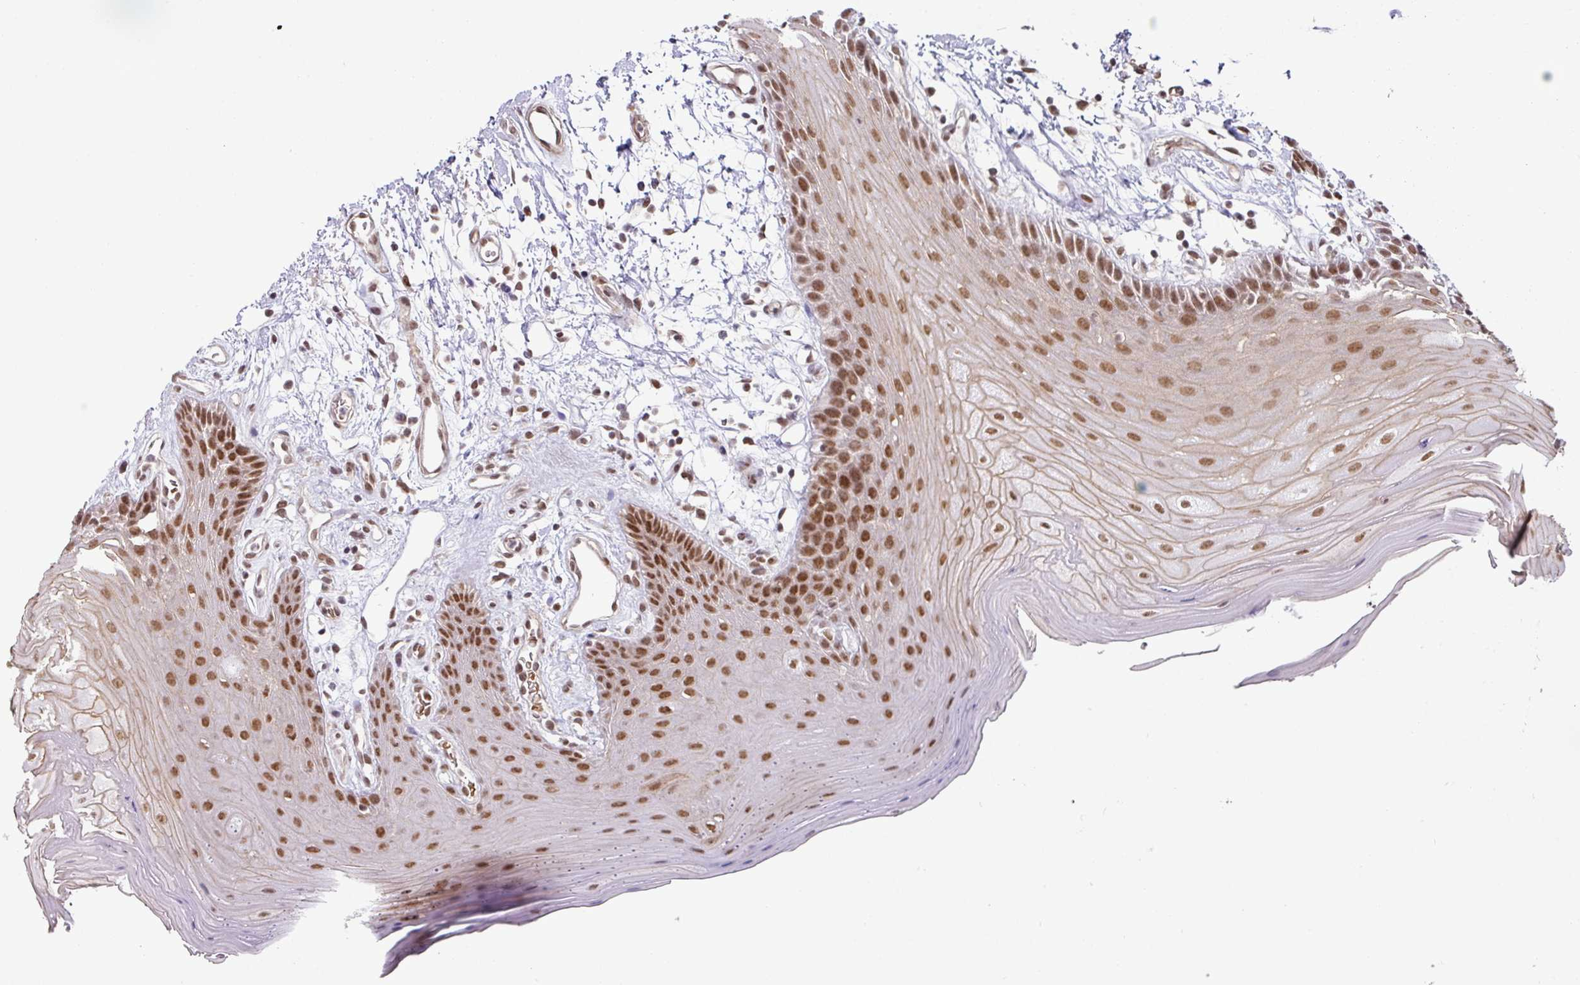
{"staining": {"intensity": "moderate", "quantity": ">75%", "location": "cytoplasmic/membranous,nuclear"}, "tissue": "oral mucosa", "cell_type": "Squamous epithelial cells", "image_type": "normal", "snomed": [{"axis": "morphology", "description": "Normal tissue, NOS"}, {"axis": "topography", "description": "Oral tissue"}, {"axis": "topography", "description": "Tounge, NOS"}], "caption": "This micrograph reveals immunohistochemistry (IHC) staining of benign human oral mucosa, with medium moderate cytoplasmic/membranous,nuclear positivity in approximately >75% of squamous epithelial cells.", "gene": "NCOA5", "patient": {"sex": "female", "age": 59}}